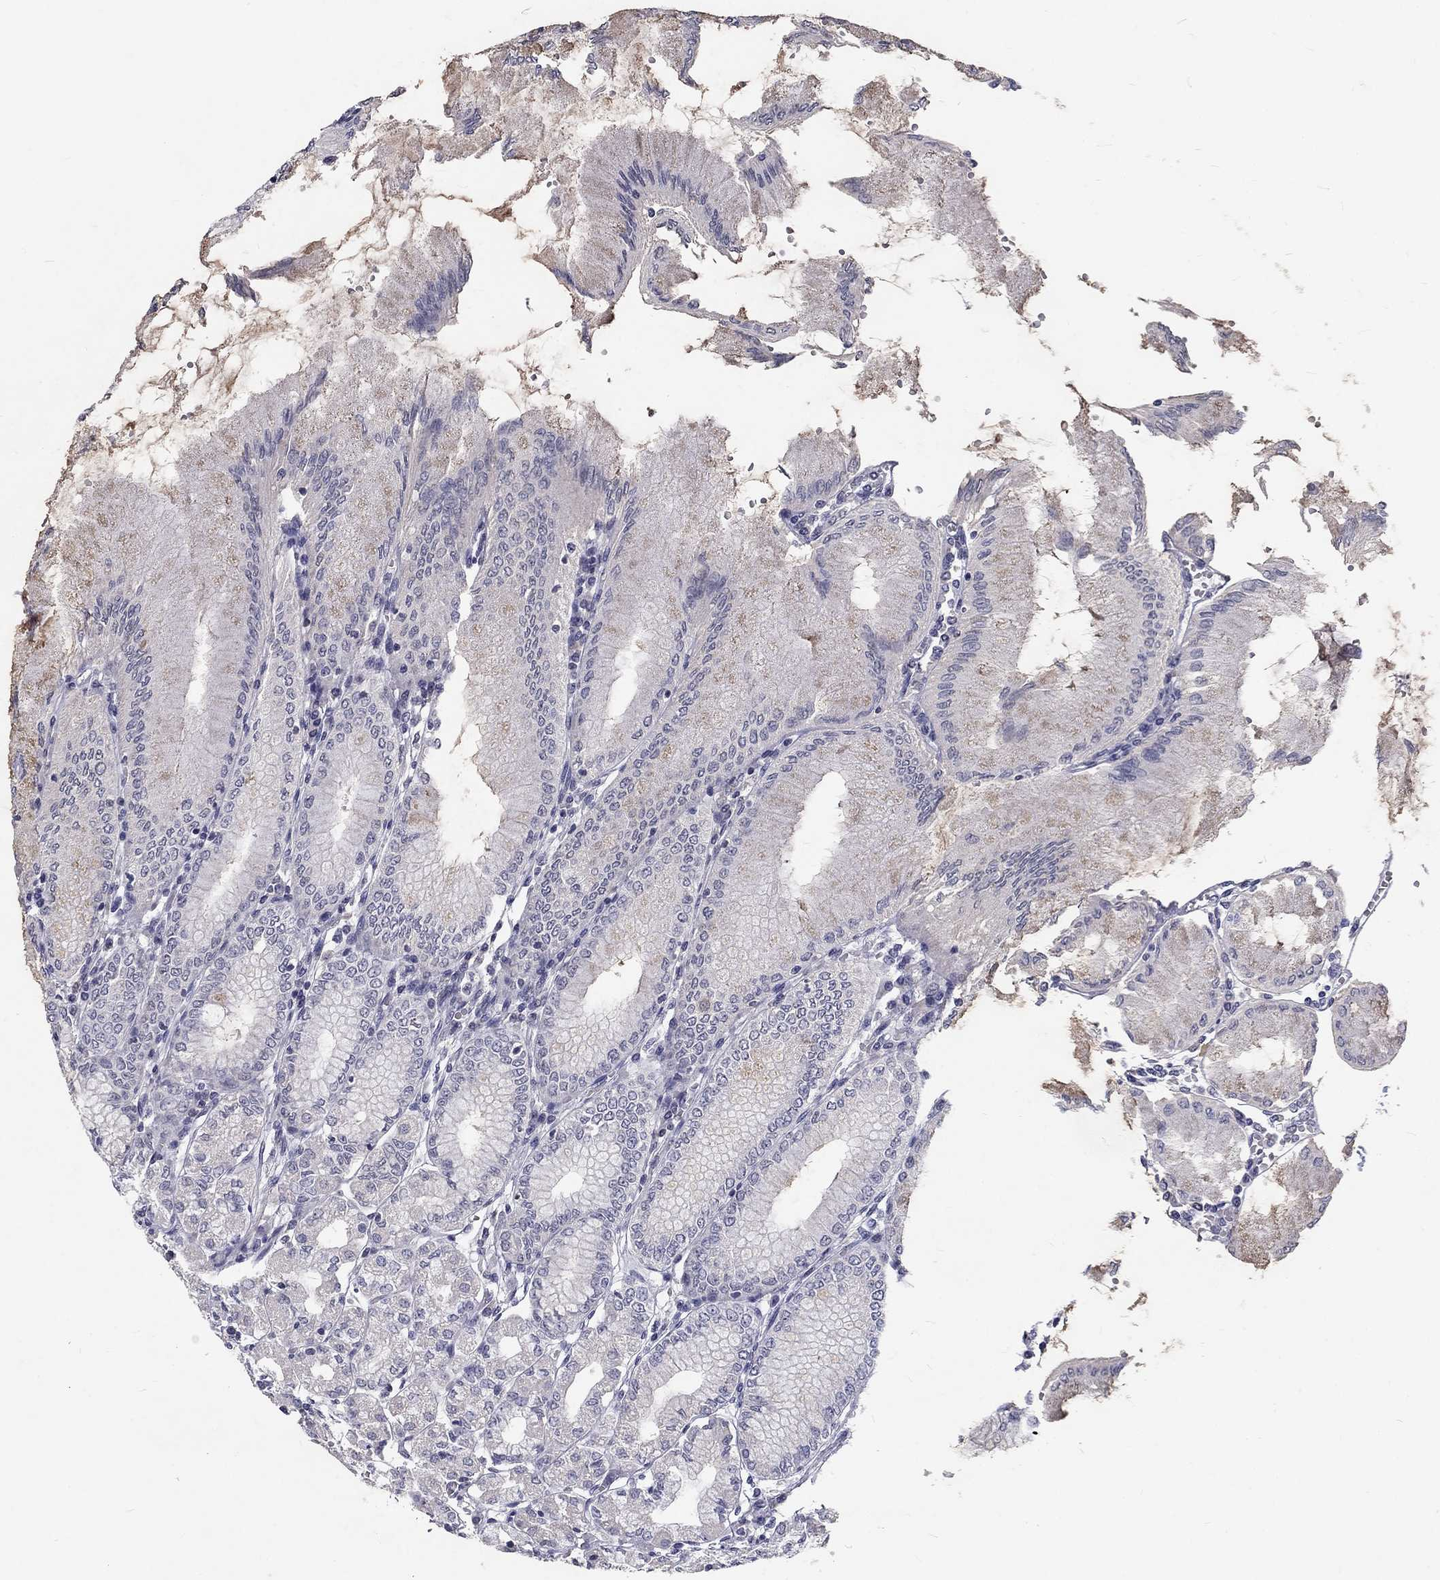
{"staining": {"intensity": "negative", "quantity": "none", "location": "none"}, "tissue": "stomach", "cell_type": "Glandular cells", "image_type": "normal", "snomed": [{"axis": "morphology", "description": "Normal tissue, NOS"}, {"axis": "topography", "description": "Skeletal muscle"}, {"axis": "topography", "description": "Stomach"}], "caption": "Immunohistochemistry of unremarkable human stomach reveals no staining in glandular cells. (DAB immunohistochemistry with hematoxylin counter stain).", "gene": "NOS1", "patient": {"sex": "female", "age": 57}}